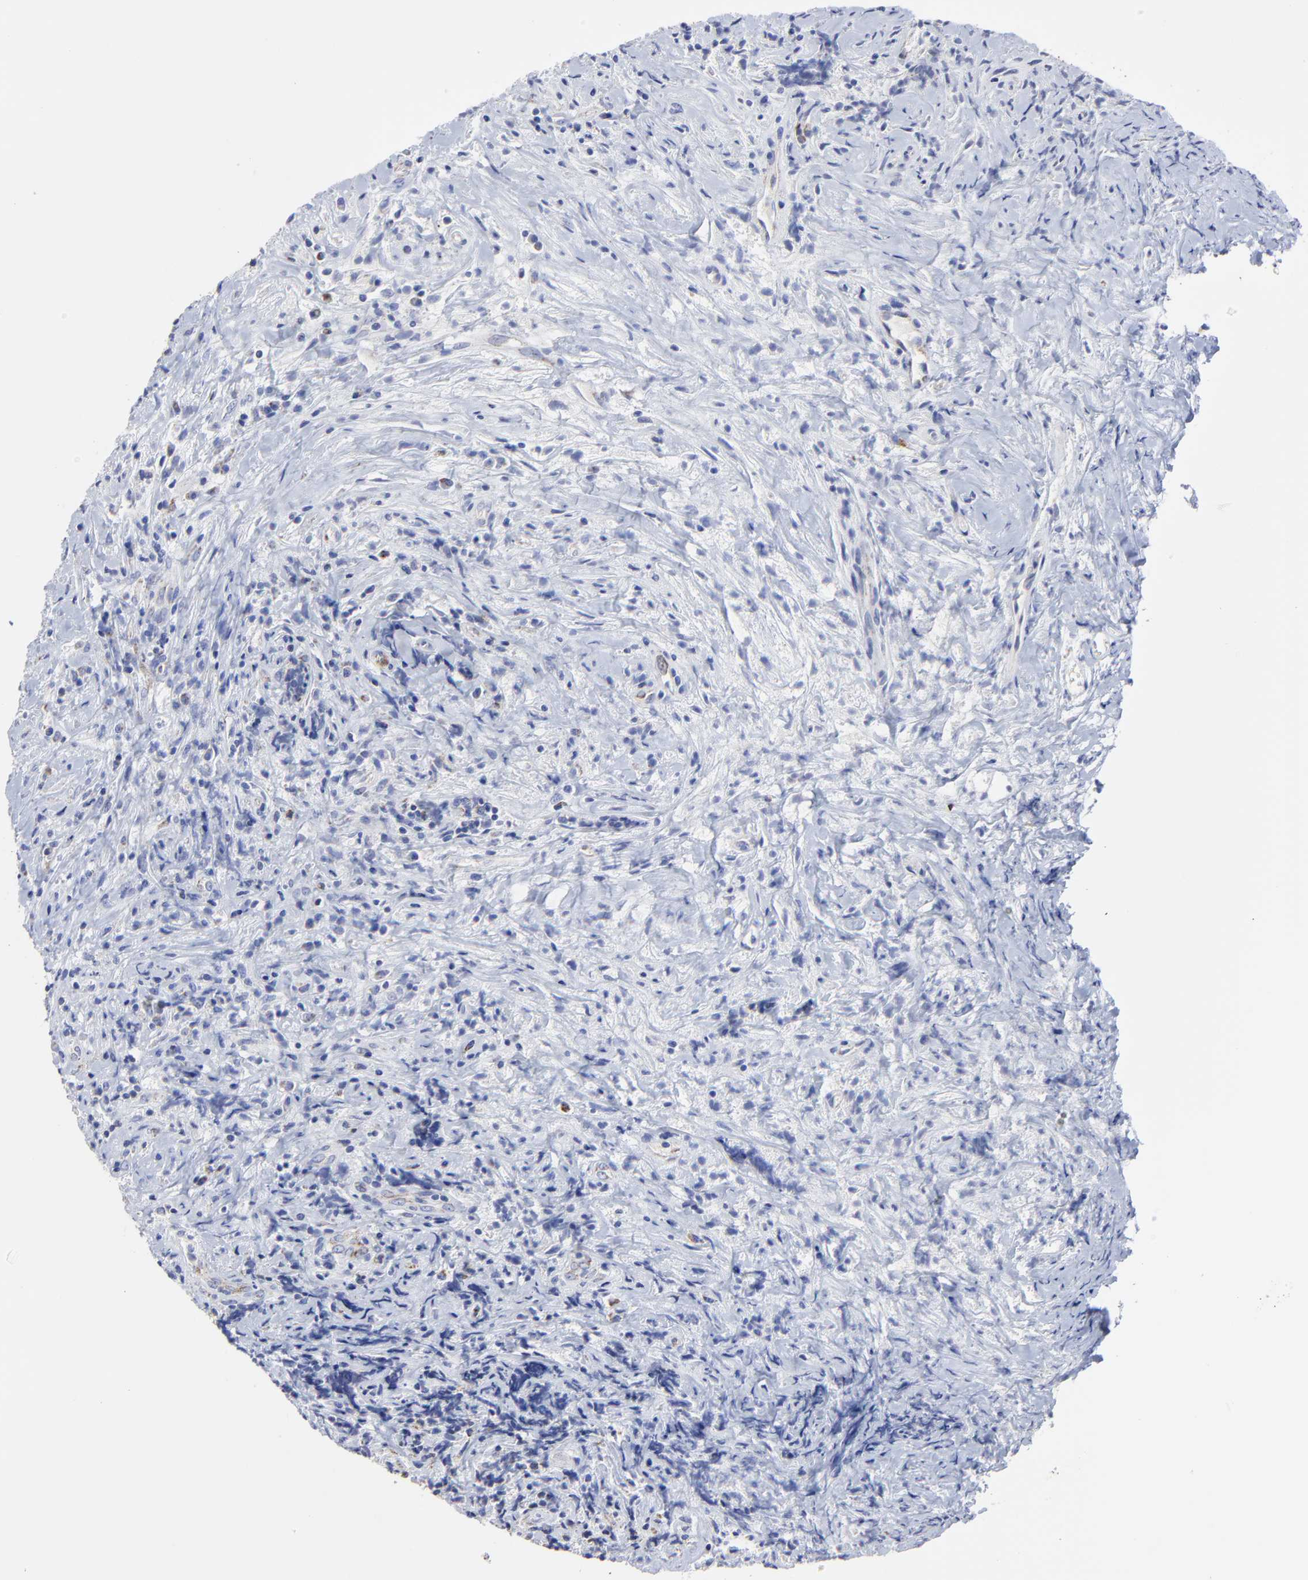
{"staining": {"intensity": "moderate", "quantity": "<25%", "location": "cytoplasmic/membranous"}, "tissue": "lymphoma", "cell_type": "Tumor cells", "image_type": "cancer", "snomed": [{"axis": "morphology", "description": "Hodgkin's disease, NOS"}, {"axis": "topography", "description": "Lymph node"}], "caption": "The histopathology image reveals a brown stain indicating the presence of a protein in the cytoplasmic/membranous of tumor cells in lymphoma.", "gene": "PINK1", "patient": {"sex": "female", "age": 25}}